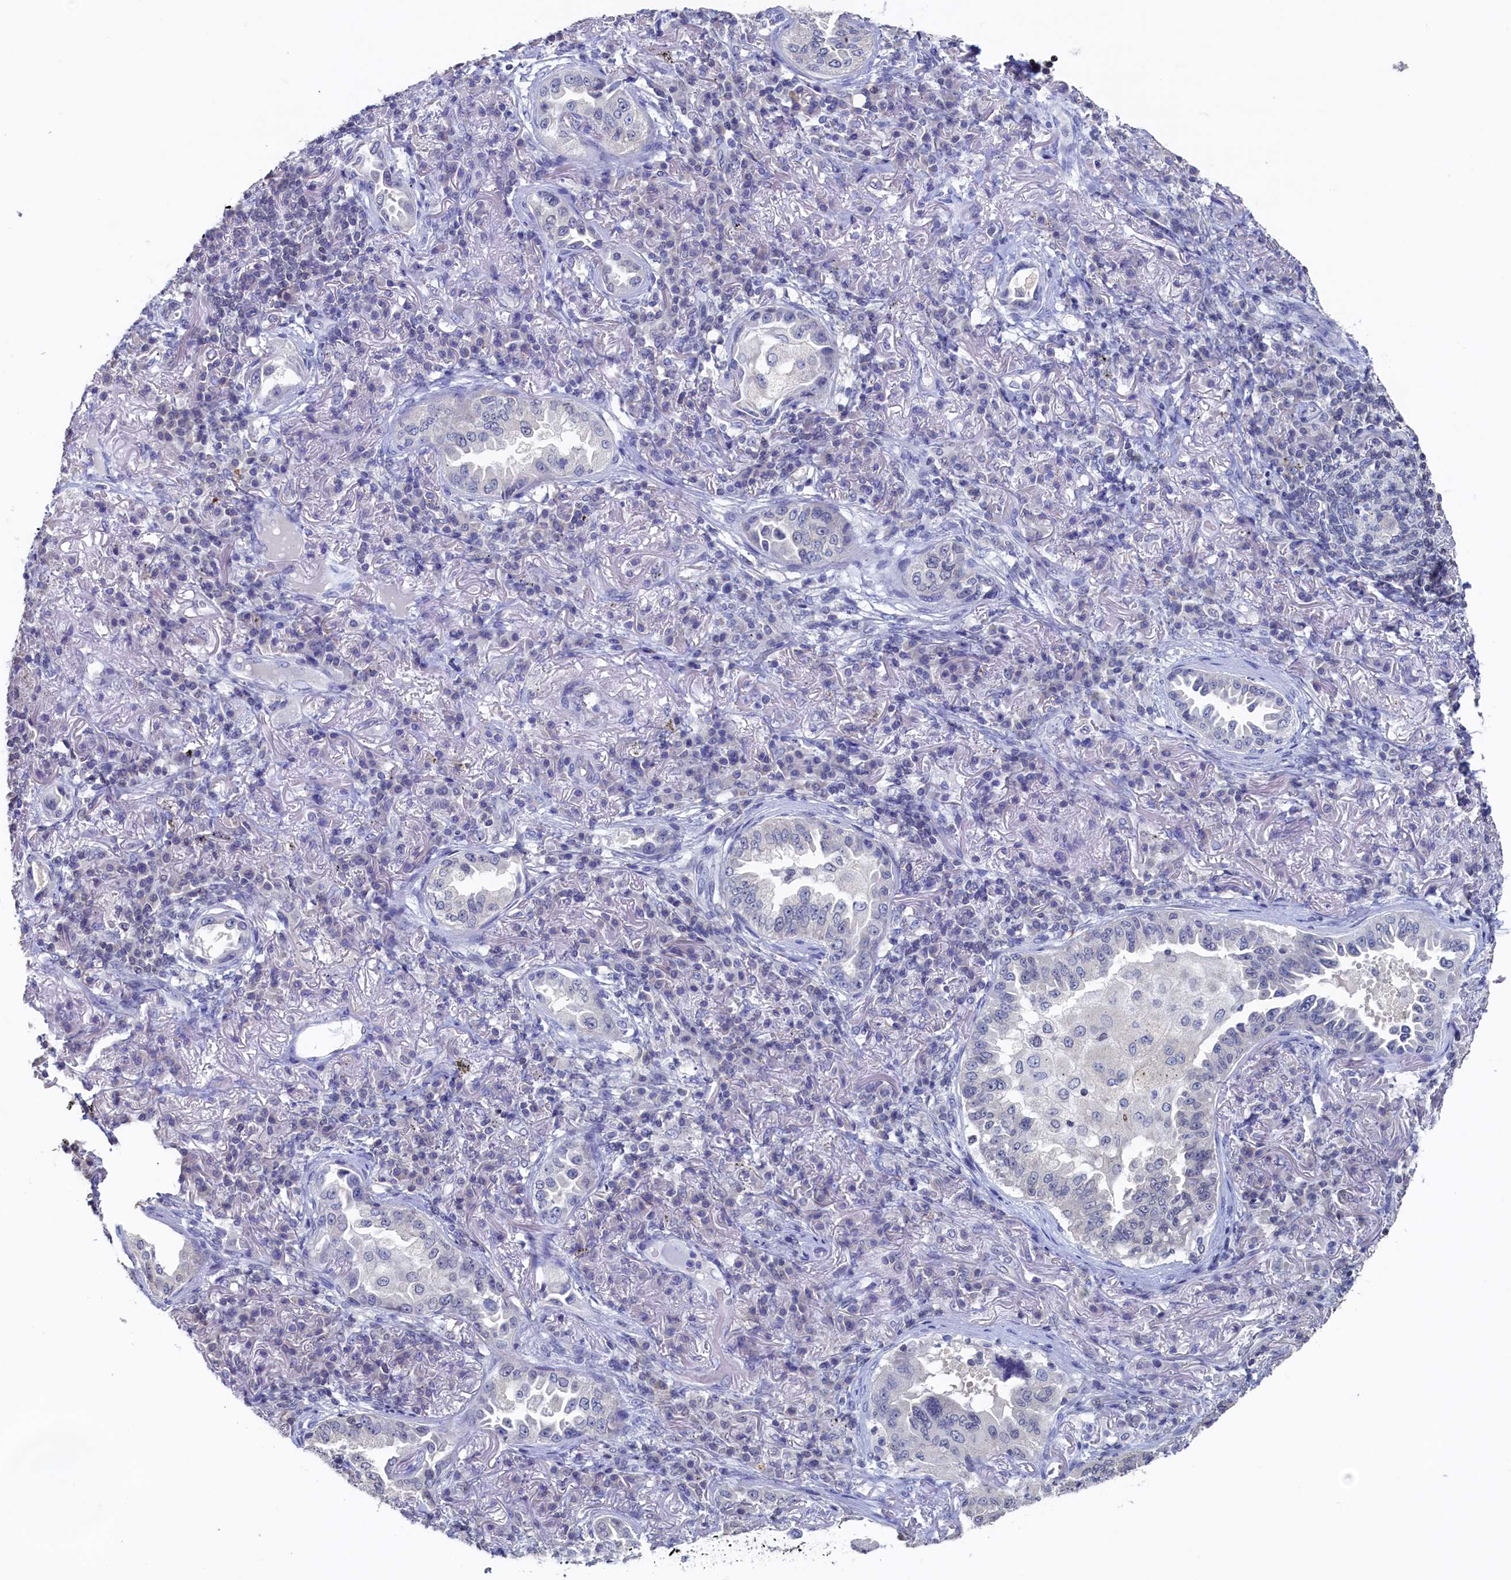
{"staining": {"intensity": "negative", "quantity": "none", "location": "none"}, "tissue": "lung cancer", "cell_type": "Tumor cells", "image_type": "cancer", "snomed": [{"axis": "morphology", "description": "Adenocarcinoma, NOS"}, {"axis": "topography", "description": "Lung"}], "caption": "This is a histopathology image of IHC staining of lung cancer, which shows no staining in tumor cells.", "gene": "C11orf54", "patient": {"sex": "female", "age": 69}}